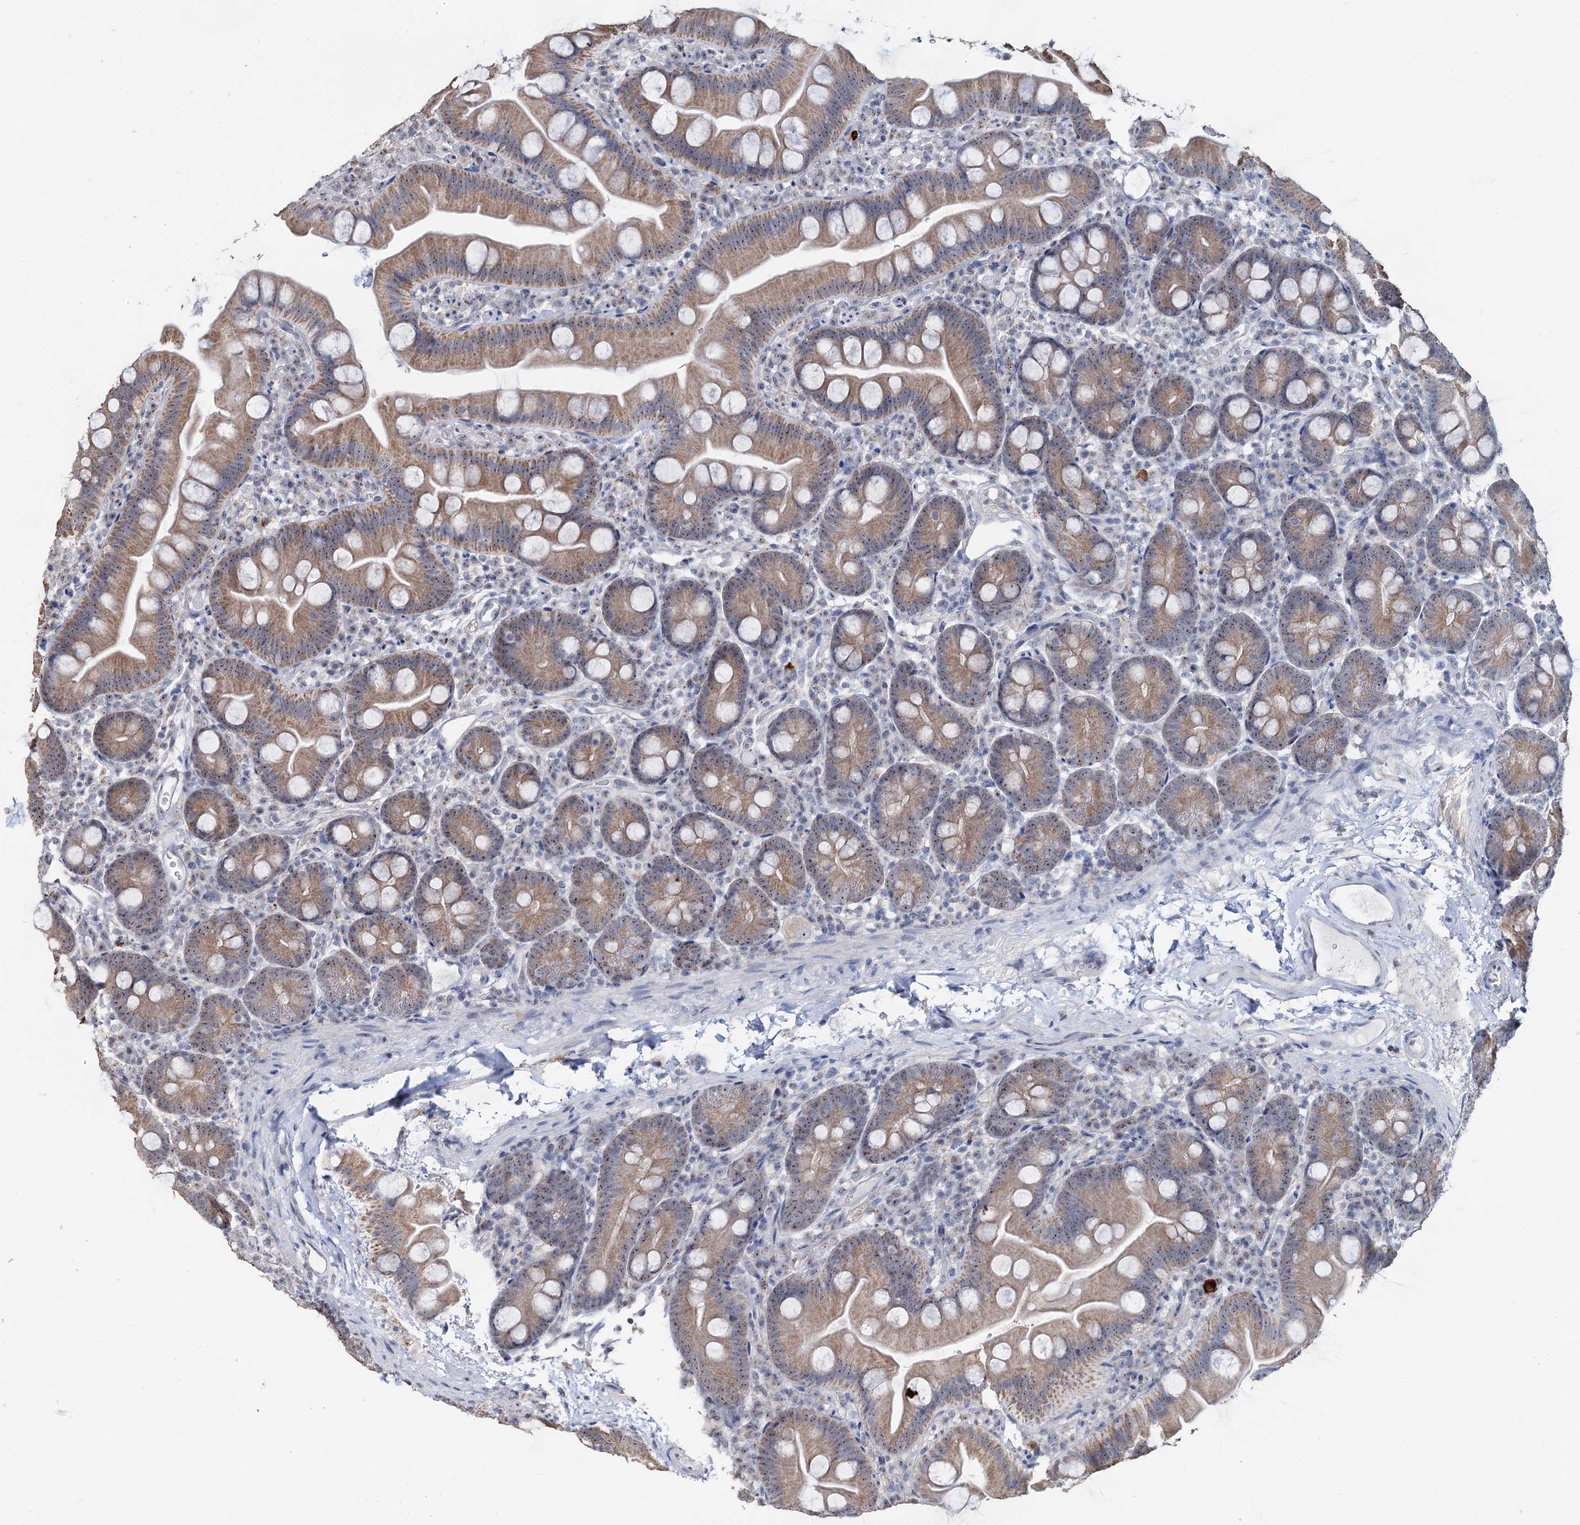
{"staining": {"intensity": "moderate", "quantity": "25%-75%", "location": "cytoplasmic/membranous,nuclear"}, "tissue": "small intestine", "cell_type": "Glandular cells", "image_type": "normal", "snomed": [{"axis": "morphology", "description": "Normal tissue, NOS"}, {"axis": "topography", "description": "Small intestine"}], "caption": "Moderate cytoplasmic/membranous,nuclear positivity is appreciated in approximately 25%-75% of glandular cells in benign small intestine.", "gene": "C2CD3", "patient": {"sex": "female", "age": 68}}